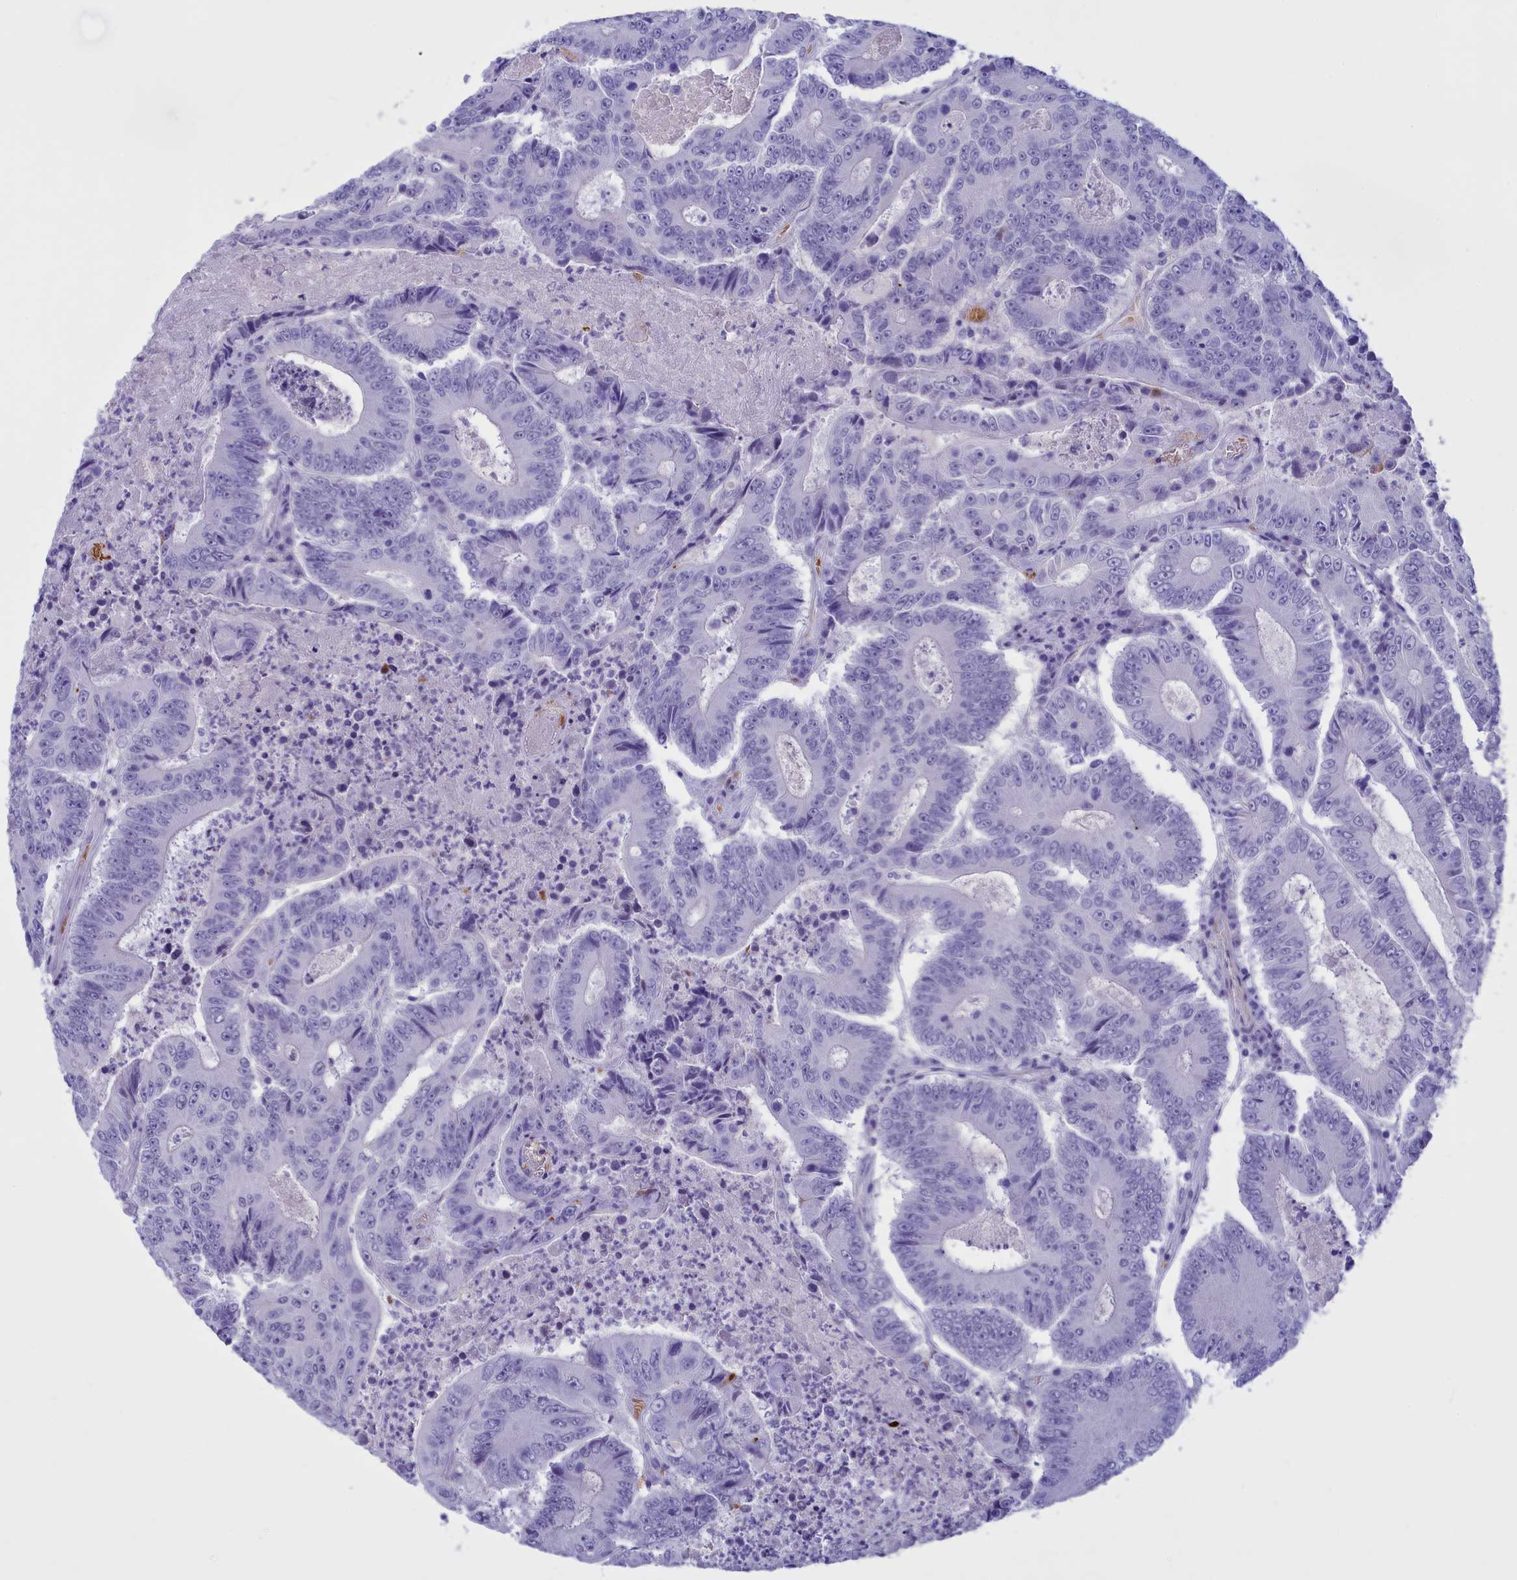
{"staining": {"intensity": "negative", "quantity": "none", "location": "none"}, "tissue": "colorectal cancer", "cell_type": "Tumor cells", "image_type": "cancer", "snomed": [{"axis": "morphology", "description": "Adenocarcinoma, NOS"}, {"axis": "topography", "description": "Colon"}], "caption": "The immunohistochemistry micrograph has no significant staining in tumor cells of colorectal adenocarcinoma tissue. (DAB IHC with hematoxylin counter stain).", "gene": "GAPDHS", "patient": {"sex": "male", "age": 83}}